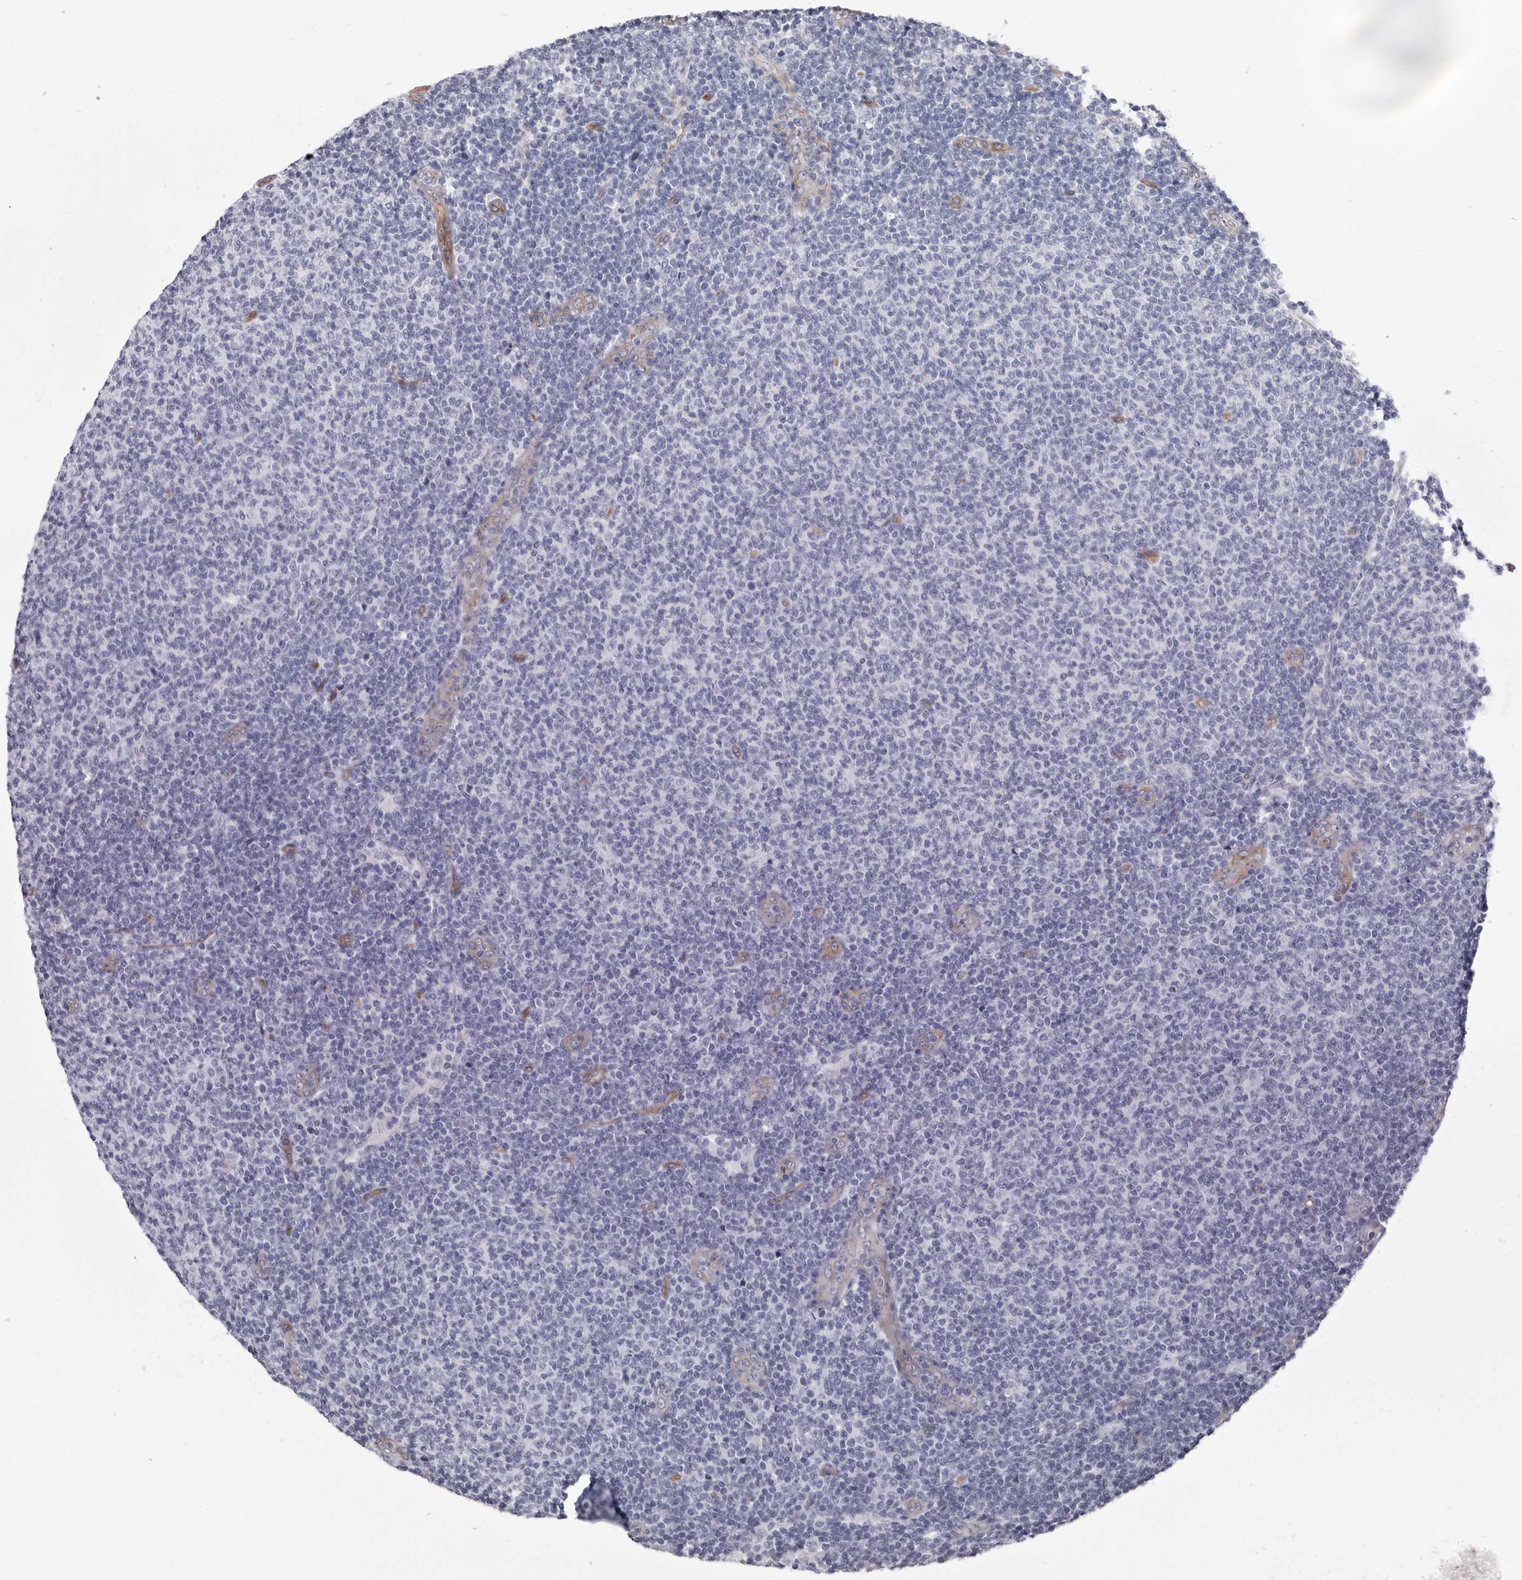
{"staining": {"intensity": "negative", "quantity": "none", "location": "none"}, "tissue": "lymphoma", "cell_type": "Tumor cells", "image_type": "cancer", "snomed": [{"axis": "morphology", "description": "Malignant lymphoma, non-Hodgkin's type, Low grade"}, {"axis": "topography", "description": "Lymph node"}], "caption": "The immunohistochemistry photomicrograph has no significant positivity in tumor cells of malignant lymphoma, non-Hodgkin's type (low-grade) tissue. (Immunohistochemistry, brightfield microscopy, high magnification).", "gene": "ADGRL4", "patient": {"sex": "male", "age": 66}}